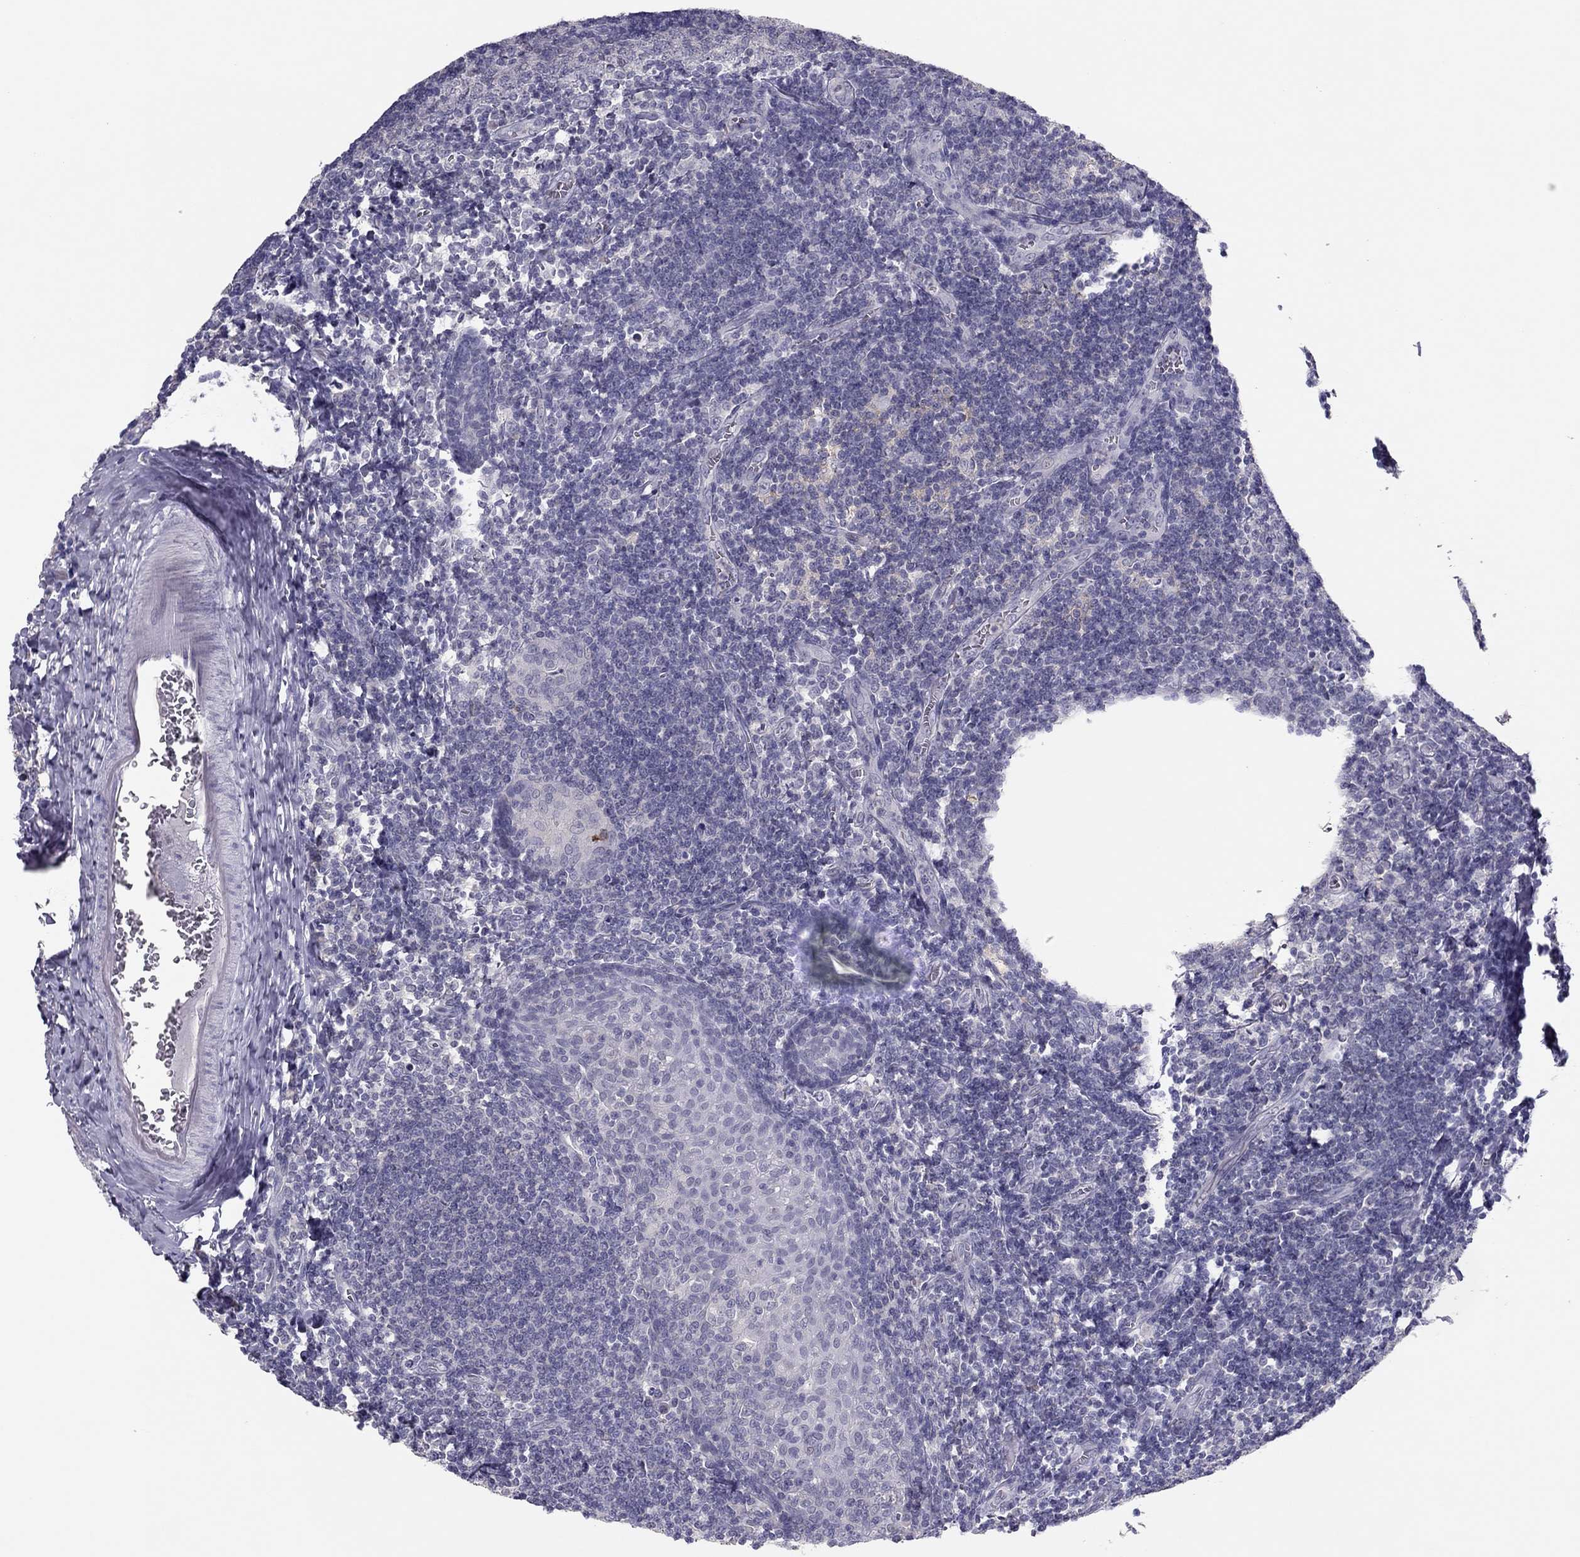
{"staining": {"intensity": "negative", "quantity": "none", "location": "none"}, "tissue": "tonsil", "cell_type": "Germinal center cells", "image_type": "normal", "snomed": [{"axis": "morphology", "description": "Normal tissue, NOS"}, {"axis": "morphology", "description": "Inflammation, NOS"}, {"axis": "topography", "description": "Tonsil"}], "caption": "Histopathology image shows no significant protein staining in germinal center cells of unremarkable tonsil. The staining was performed using DAB (3,3'-diaminobenzidine) to visualize the protein expression in brown, while the nuclei were stained in blue with hematoxylin (Magnification: 20x).", "gene": "ADORA2A", "patient": {"sex": "female", "age": 31}}